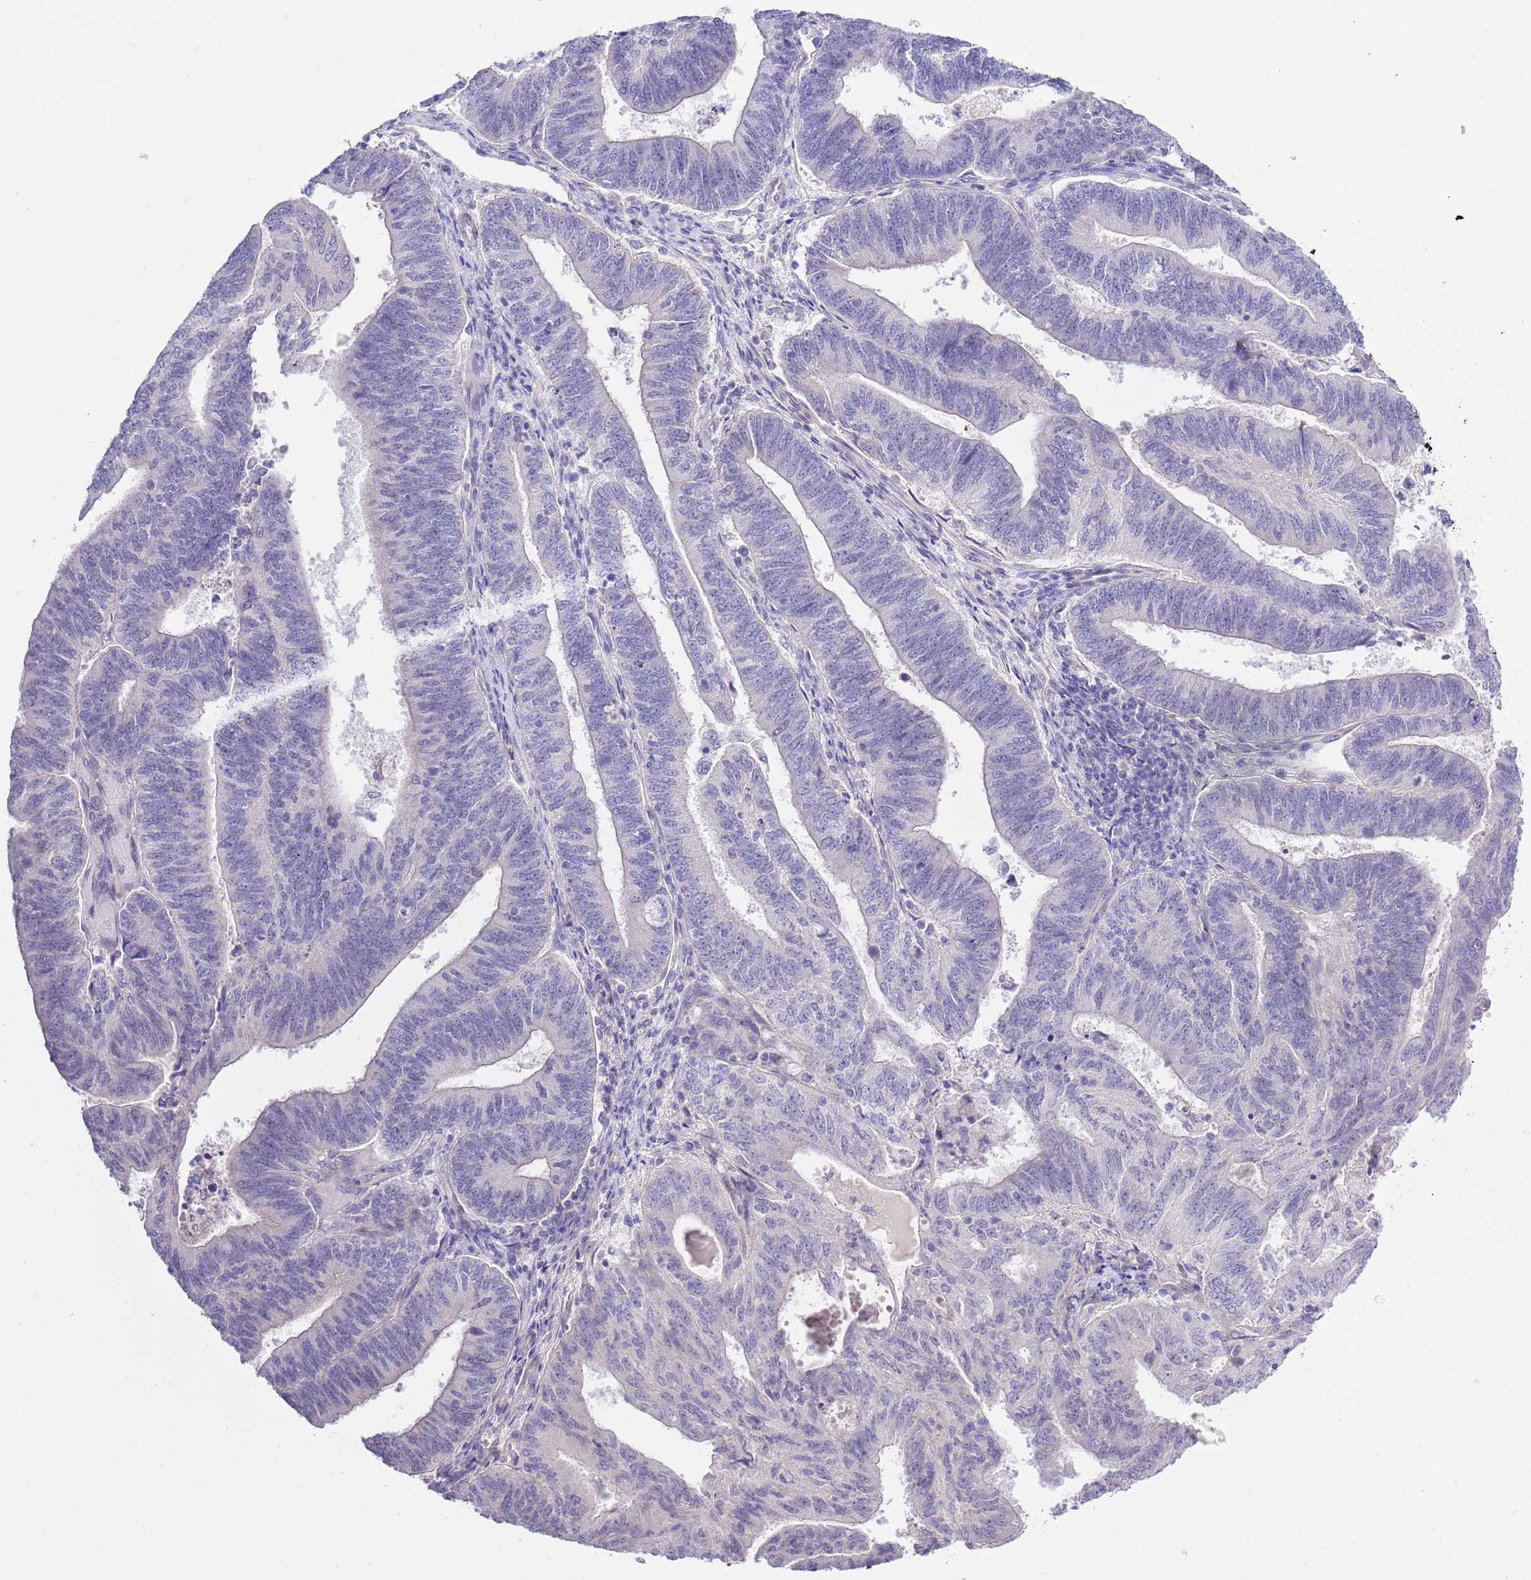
{"staining": {"intensity": "negative", "quantity": "none", "location": "none"}, "tissue": "endometrial cancer", "cell_type": "Tumor cells", "image_type": "cancer", "snomed": [{"axis": "morphology", "description": "Adenocarcinoma, NOS"}, {"axis": "topography", "description": "Endometrium"}], "caption": "Photomicrograph shows no protein expression in tumor cells of endometrial cancer tissue. (Stains: DAB (3,3'-diaminobenzidine) IHC with hematoxylin counter stain, Microscopy: brightfield microscopy at high magnification).", "gene": "NET1", "patient": {"sex": "female", "age": 70}}